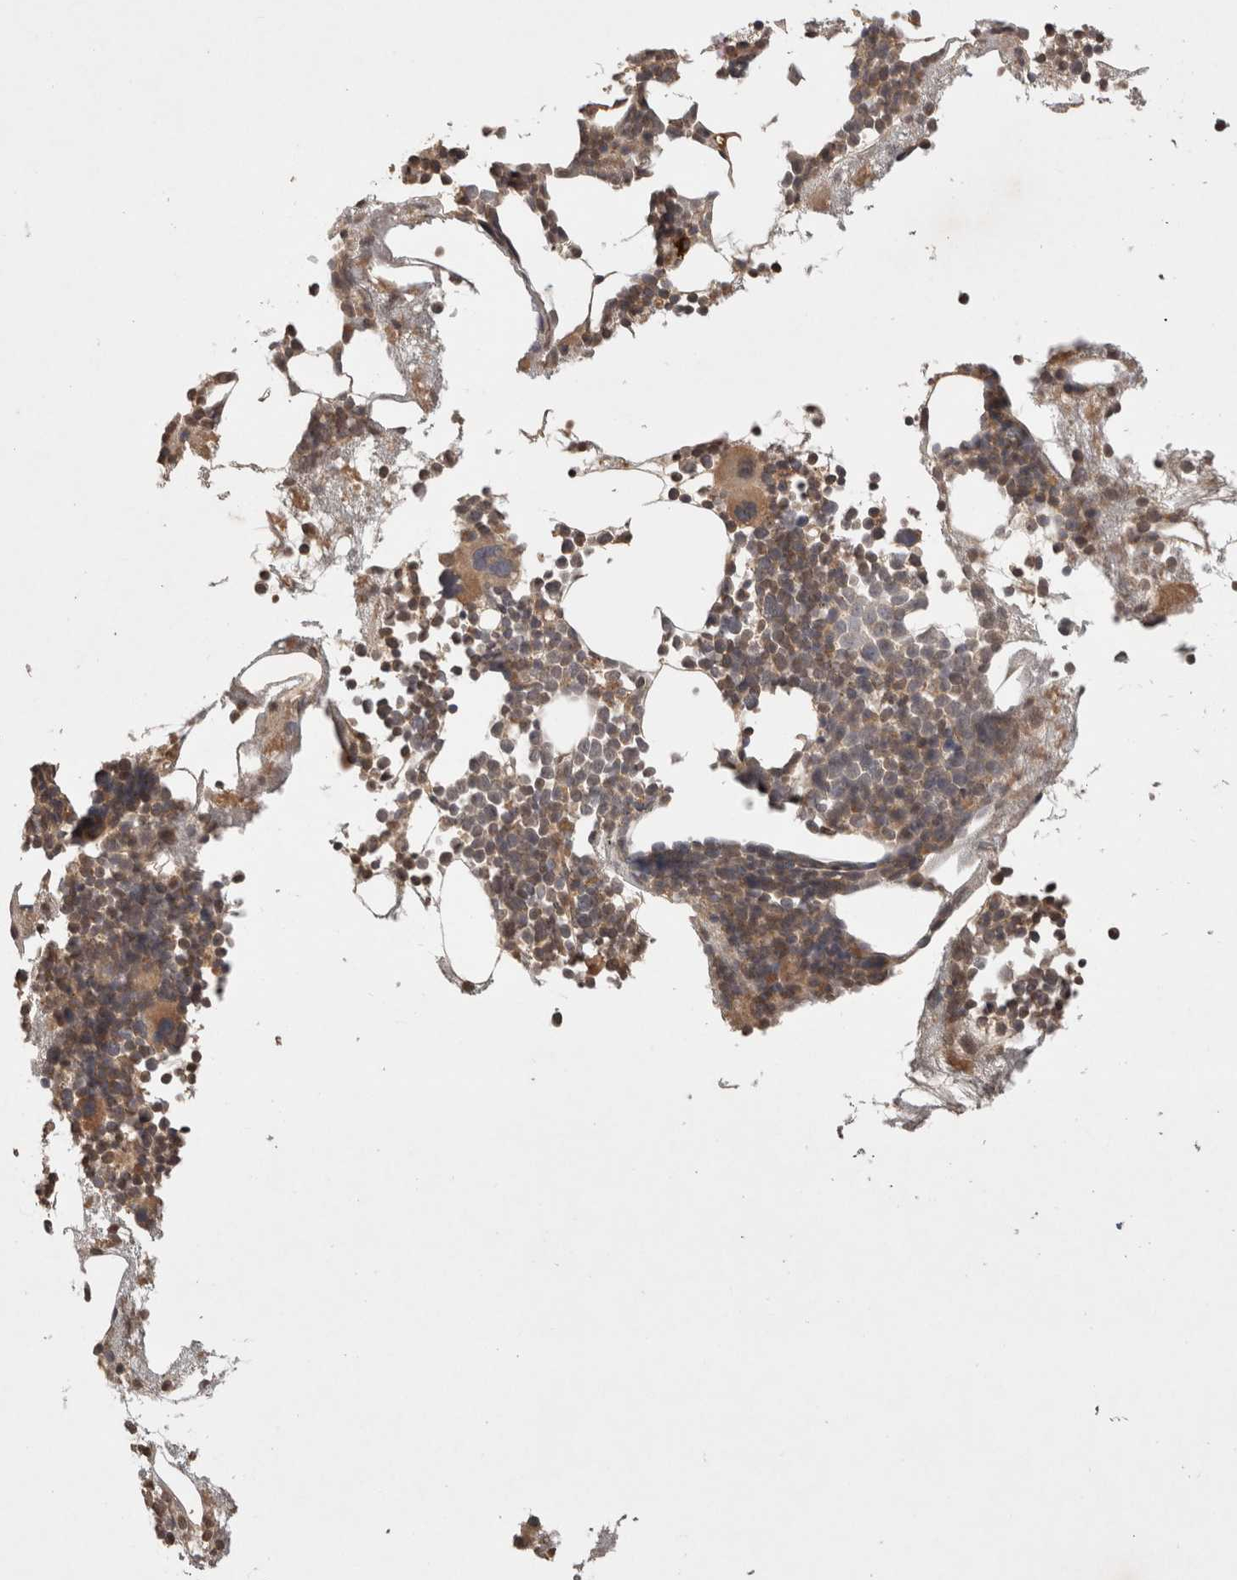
{"staining": {"intensity": "moderate", "quantity": "25%-75%", "location": "cytoplasmic/membranous"}, "tissue": "bone marrow", "cell_type": "Hematopoietic cells", "image_type": "normal", "snomed": [{"axis": "morphology", "description": "Normal tissue, NOS"}, {"axis": "morphology", "description": "Inflammation, NOS"}, {"axis": "topography", "description": "Bone marrow"}], "caption": "Protein analysis of benign bone marrow reveals moderate cytoplasmic/membranous positivity in approximately 25%-75% of hematopoietic cells. (DAB = brown stain, brightfield microscopy at high magnification).", "gene": "PRMT3", "patient": {"sex": "female", "age": 81}}